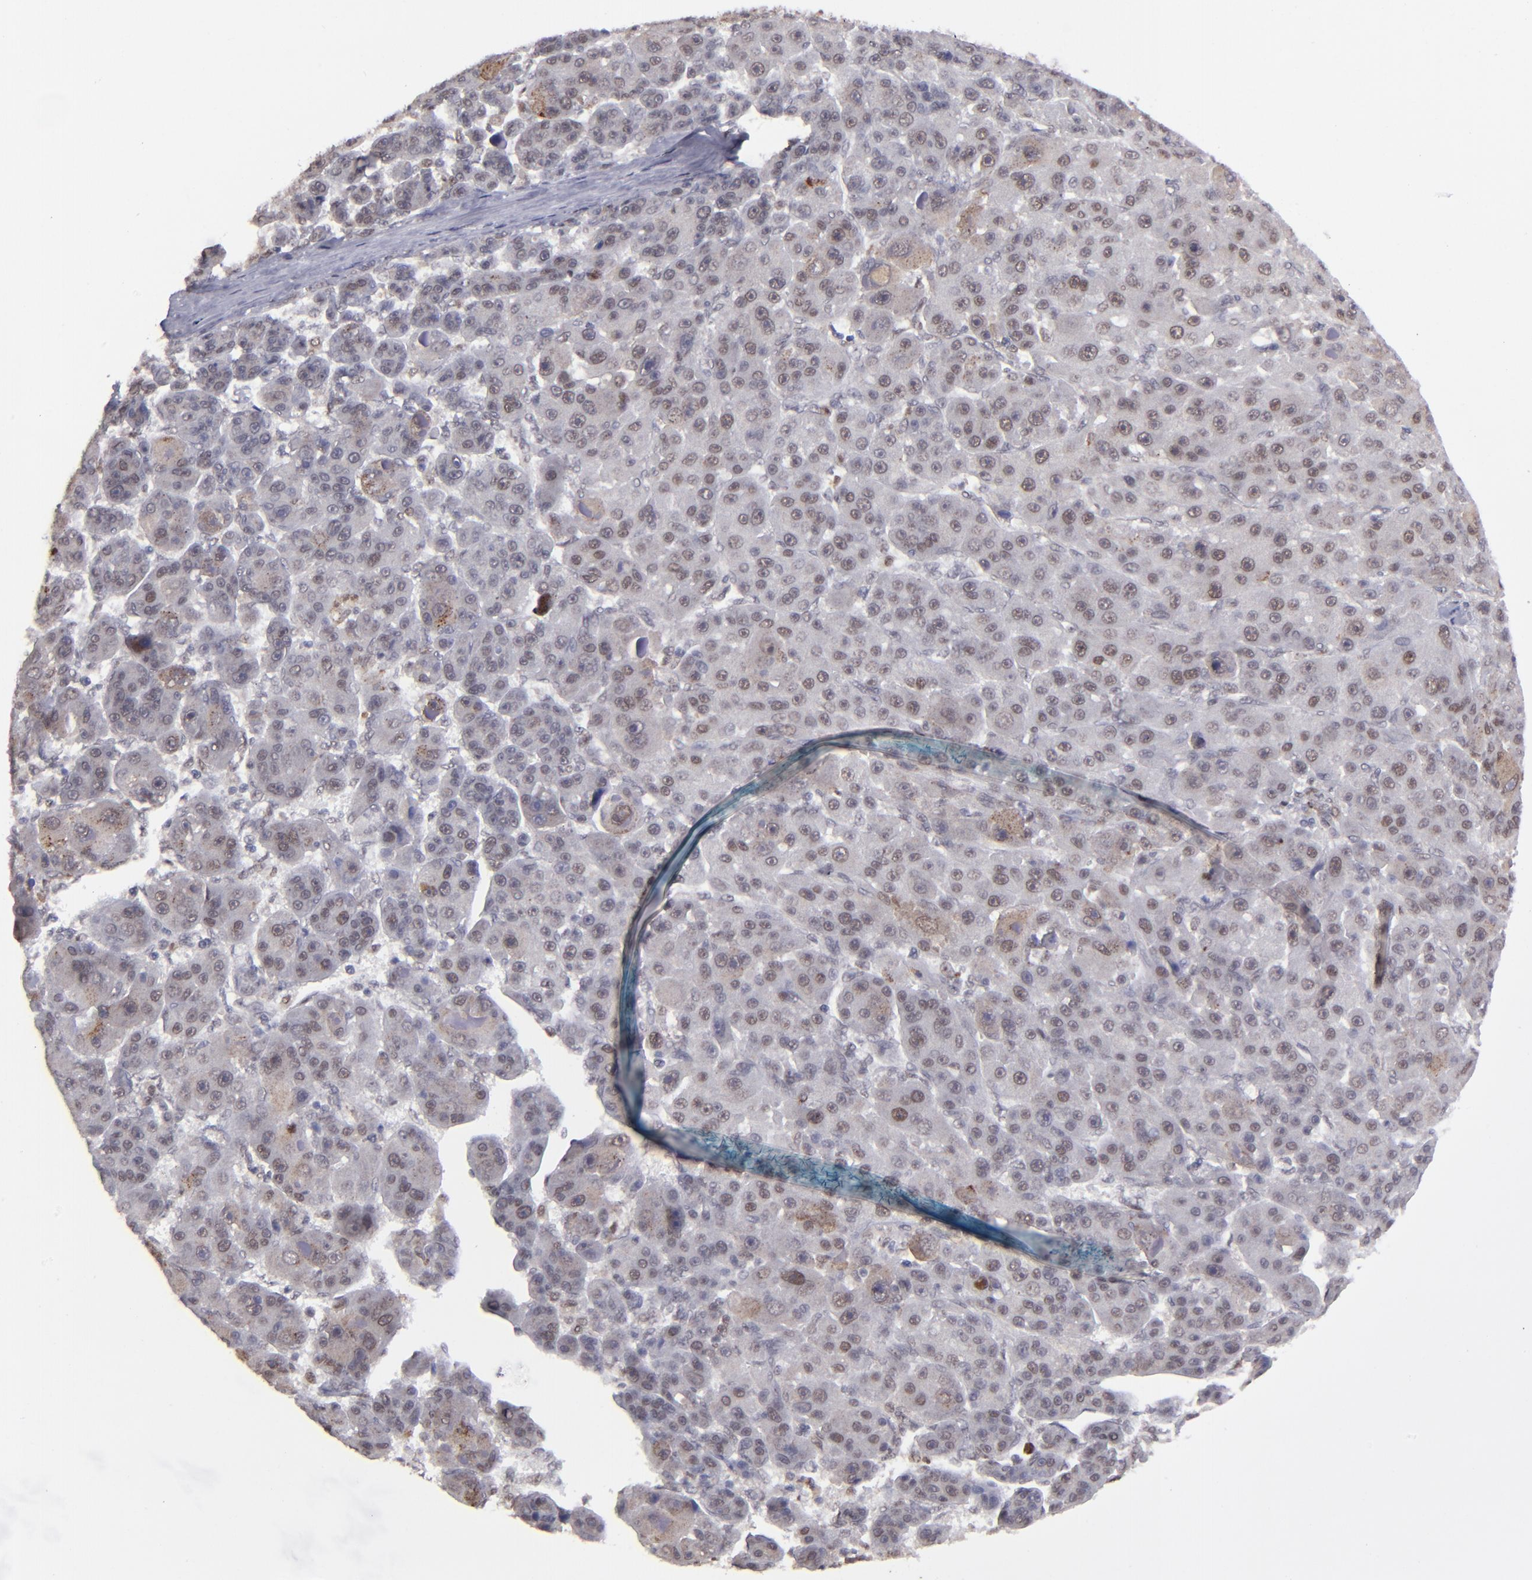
{"staining": {"intensity": "weak", "quantity": "<25%", "location": "cytoplasmic/membranous"}, "tissue": "liver cancer", "cell_type": "Tumor cells", "image_type": "cancer", "snomed": [{"axis": "morphology", "description": "Carcinoma, Hepatocellular, NOS"}, {"axis": "topography", "description": "Liver"}], "caption": "Immunohistochemical staining of human hepatocellular carcinoma (liver) displays no significant staining in tumor cells.", "gene": "RREB1", "patient": {"sex": "male", "age": 76}}